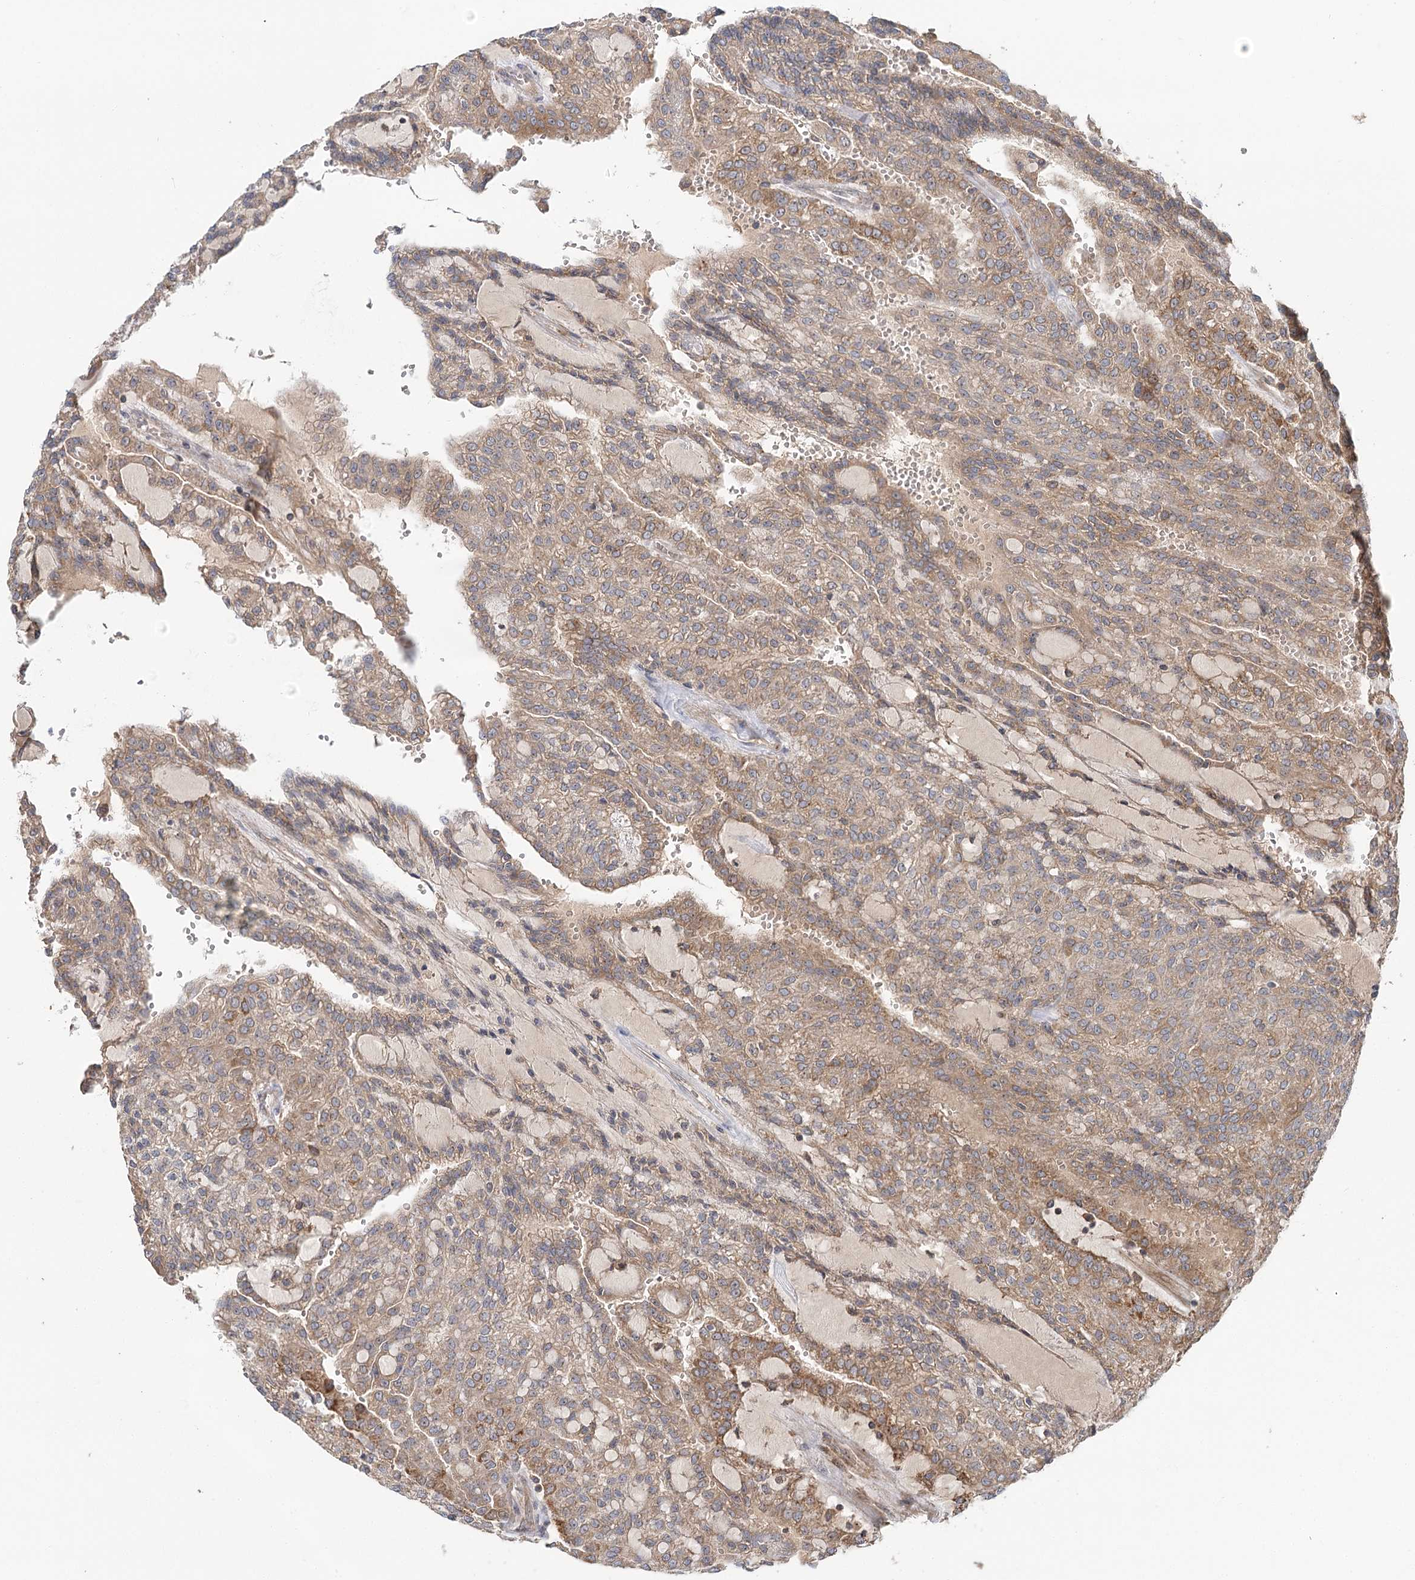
{"staining": {"intensity": "moderate", "quantity": ">75%", "location": "cytoplasmic/membranous"}, "tissue": "renal cancer", "cell_type": "Tumor cells", "image_type": "cancer", "snomed": [{"axis": "morphology", "description": "Adenocarcinoma, NOS"}, {"axis": "topography", "description": "Kidney"}], "caption": "Protein expression analysis of human adenocarcinoma (renal) reveals moderate cytoplasmic/membranous staining in about >75% of tumor cells.", "gene": "RAPGEF6", "patient": {"sex": "male", "age": 63}}